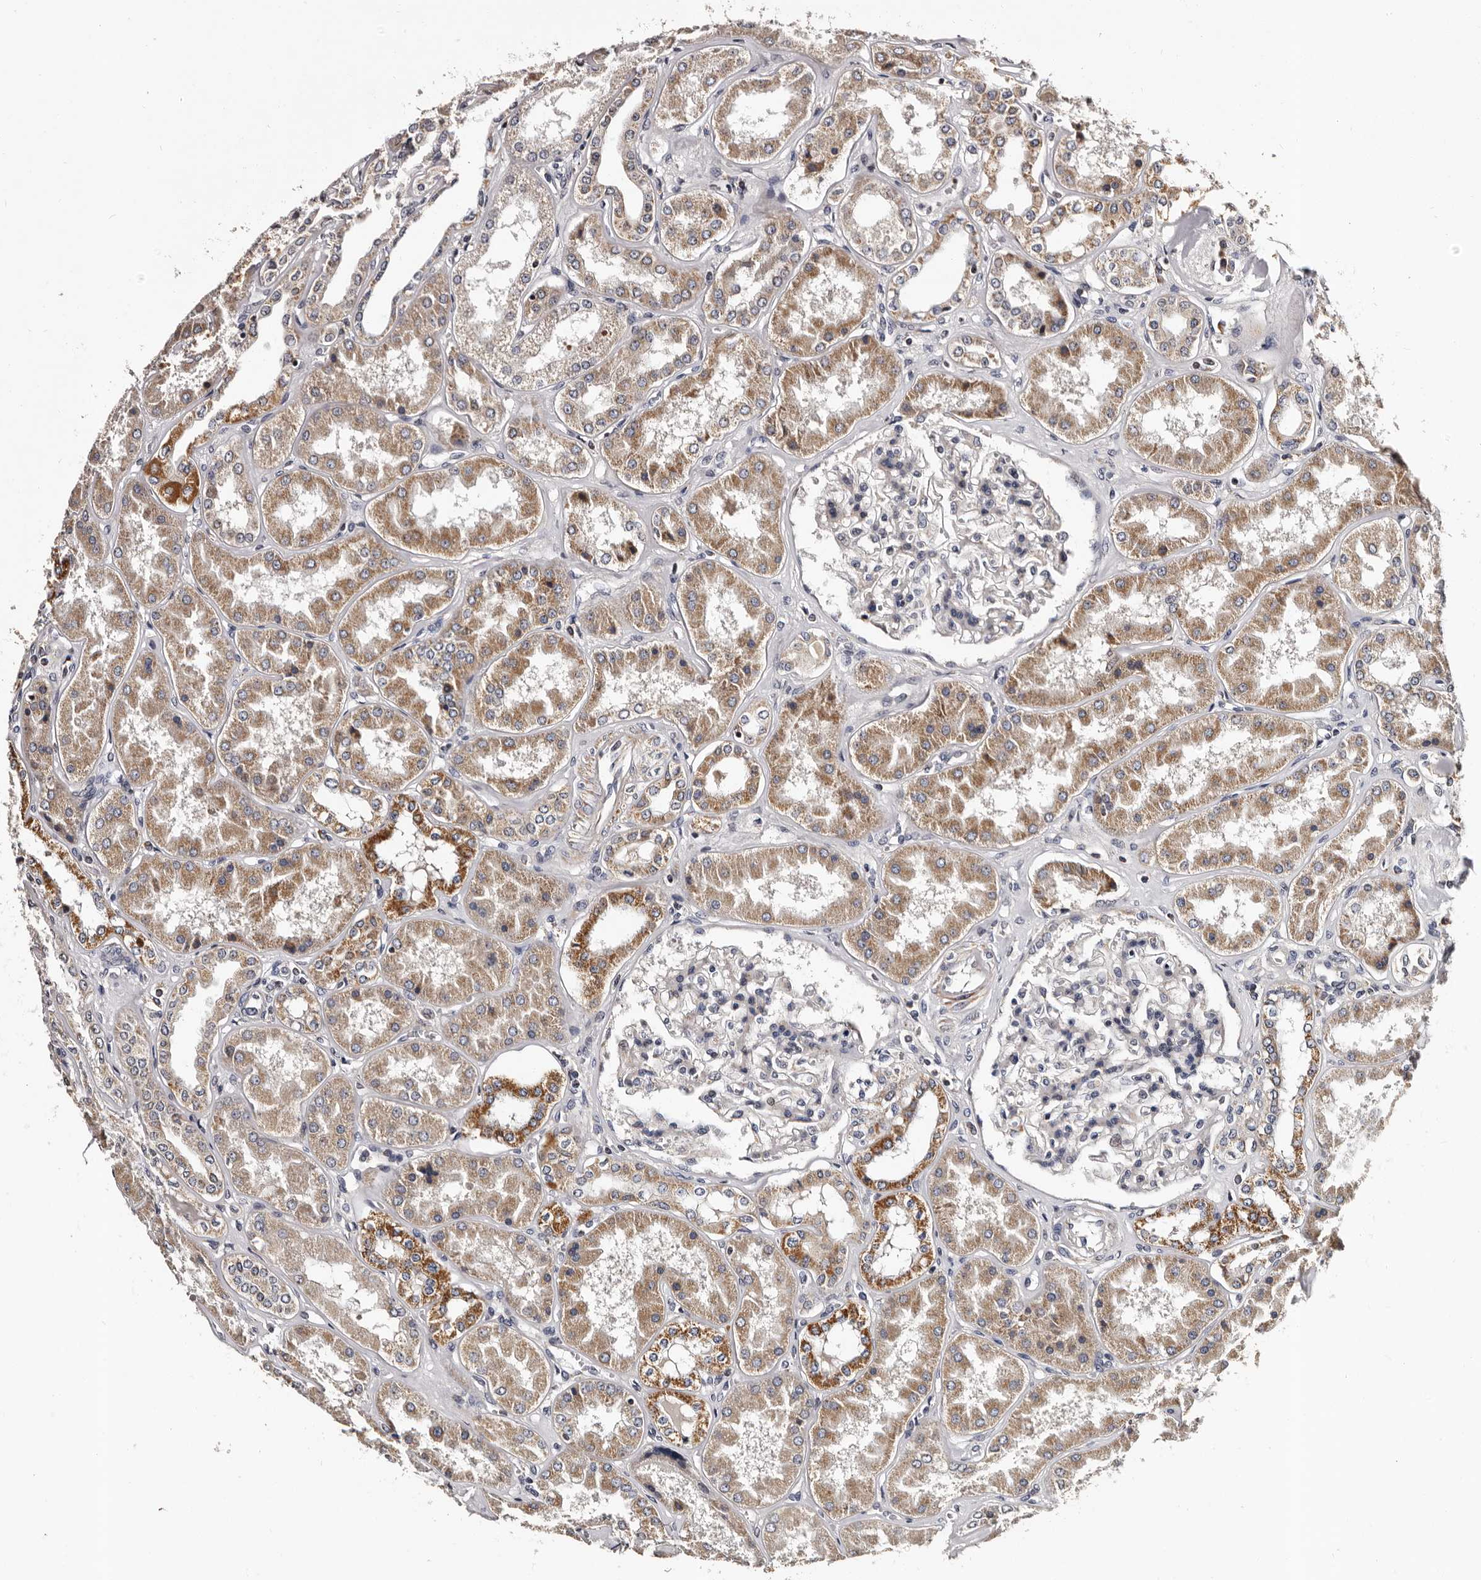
{"staining": {"intensity": "negative", "quantity": "none", "location": "none"}, "tissue": "kidney", "cell_type": "Cells in glomeruli", "image_type": "normal", "snomed": [{"axis": "morphology", "description": "Normal tissue, NOS"}, {"axis": "topography", "description": "Kidney"}], "caption": "IHC micrograph of unremarkable human kidney stained for a protein (brown), which displays no expression in cells in glomeruli.", "gene": "TAF4B", "patient": {"sex": "female", "age": 56}}